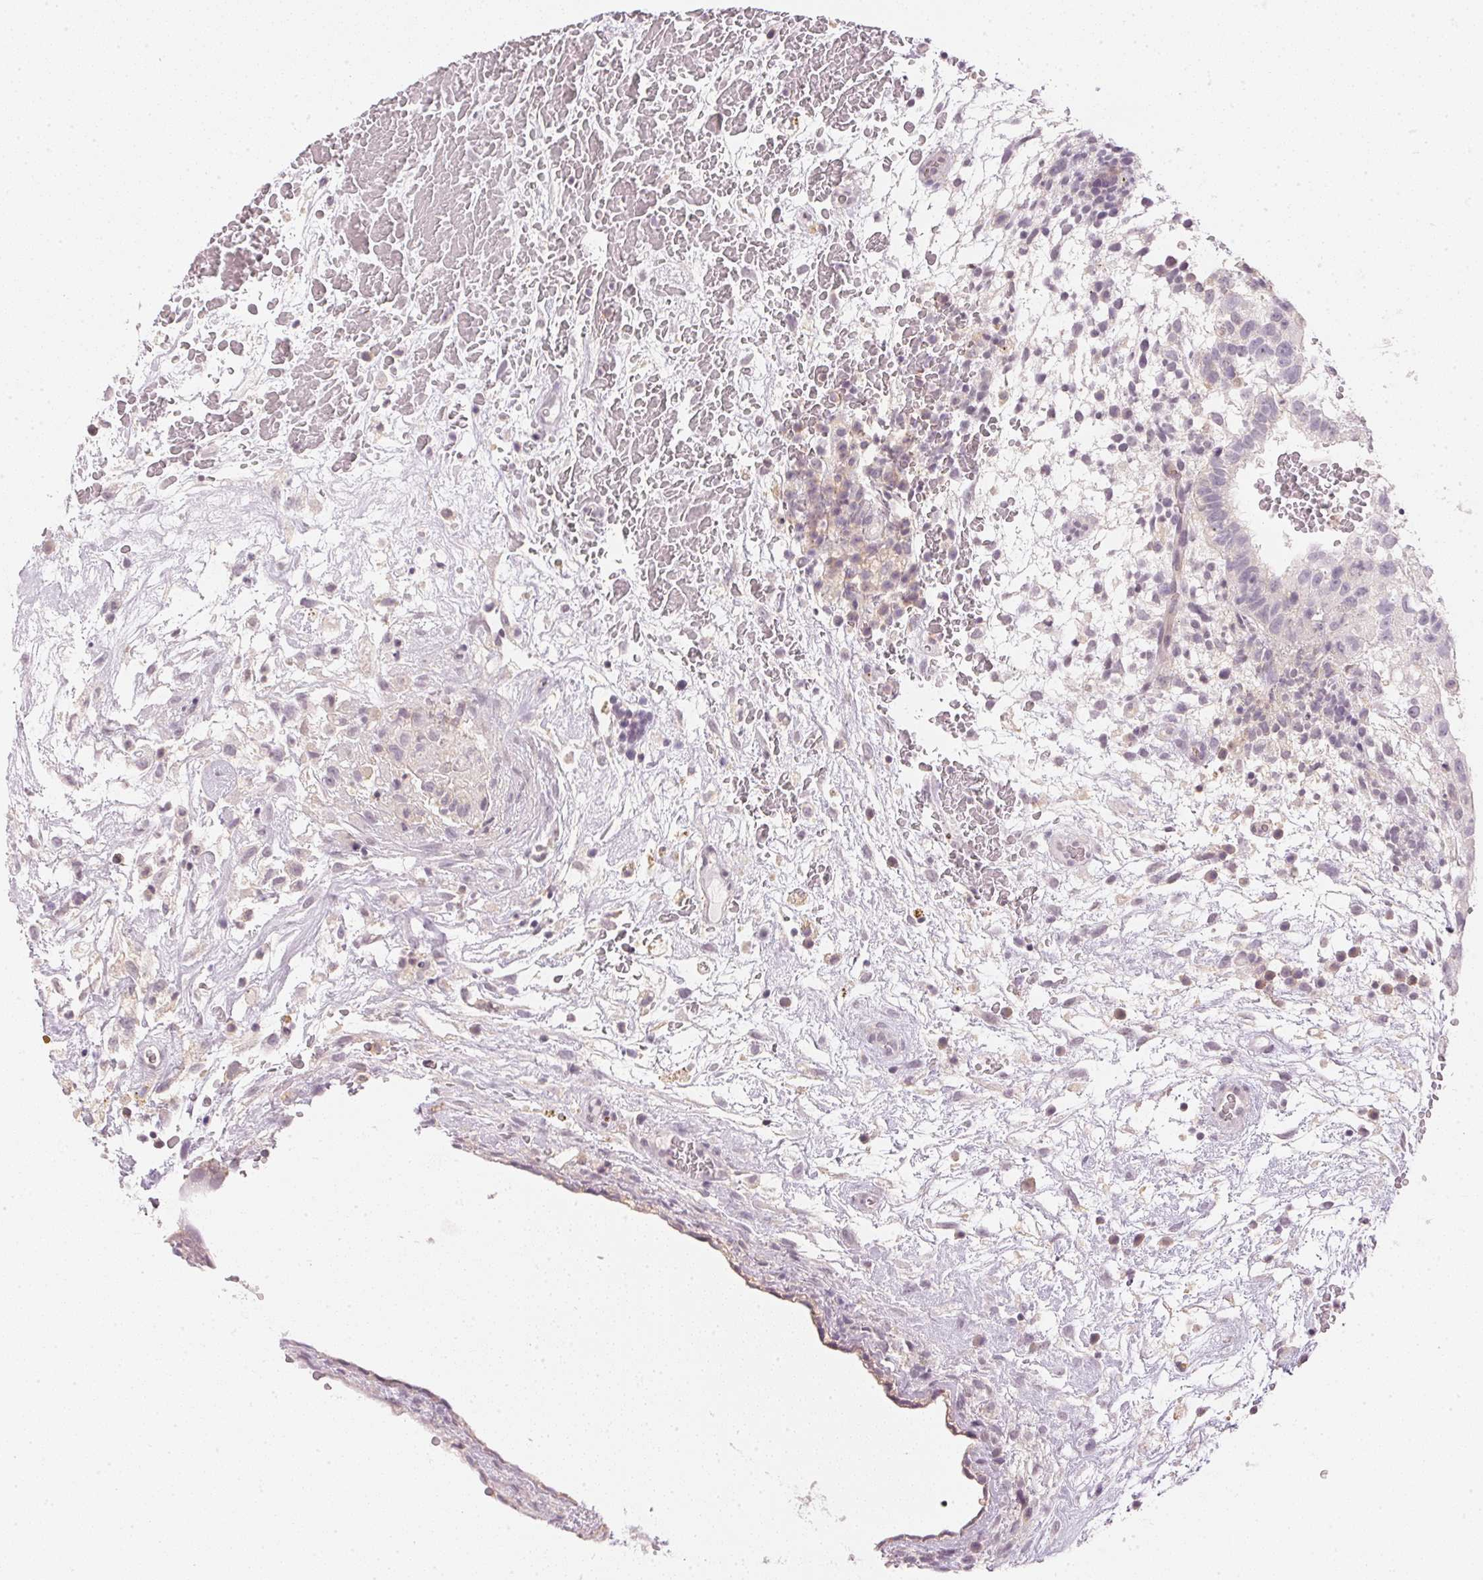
{"staining": {"intensity": "negative", "quantity": "none", "location": "none"}, "tissue": "testis cancer", "cell_type": "Tumor cells", "image_type": "cancer", "snomed": [{"axis": "morphology", "description": "Normal tissue, NOS"}, {"axis": "morphology", "description": "Carcinoma, Embryonal, NOS"}, {"axis": "topography", "description": "Testis"}], "caption": "Embryonal carcinoma (testis) was stained to show a protein in brown. There is no significant expression in tumor cells.", "gene": "KPRP", "patient": {"sex": "male", "age": 32}}